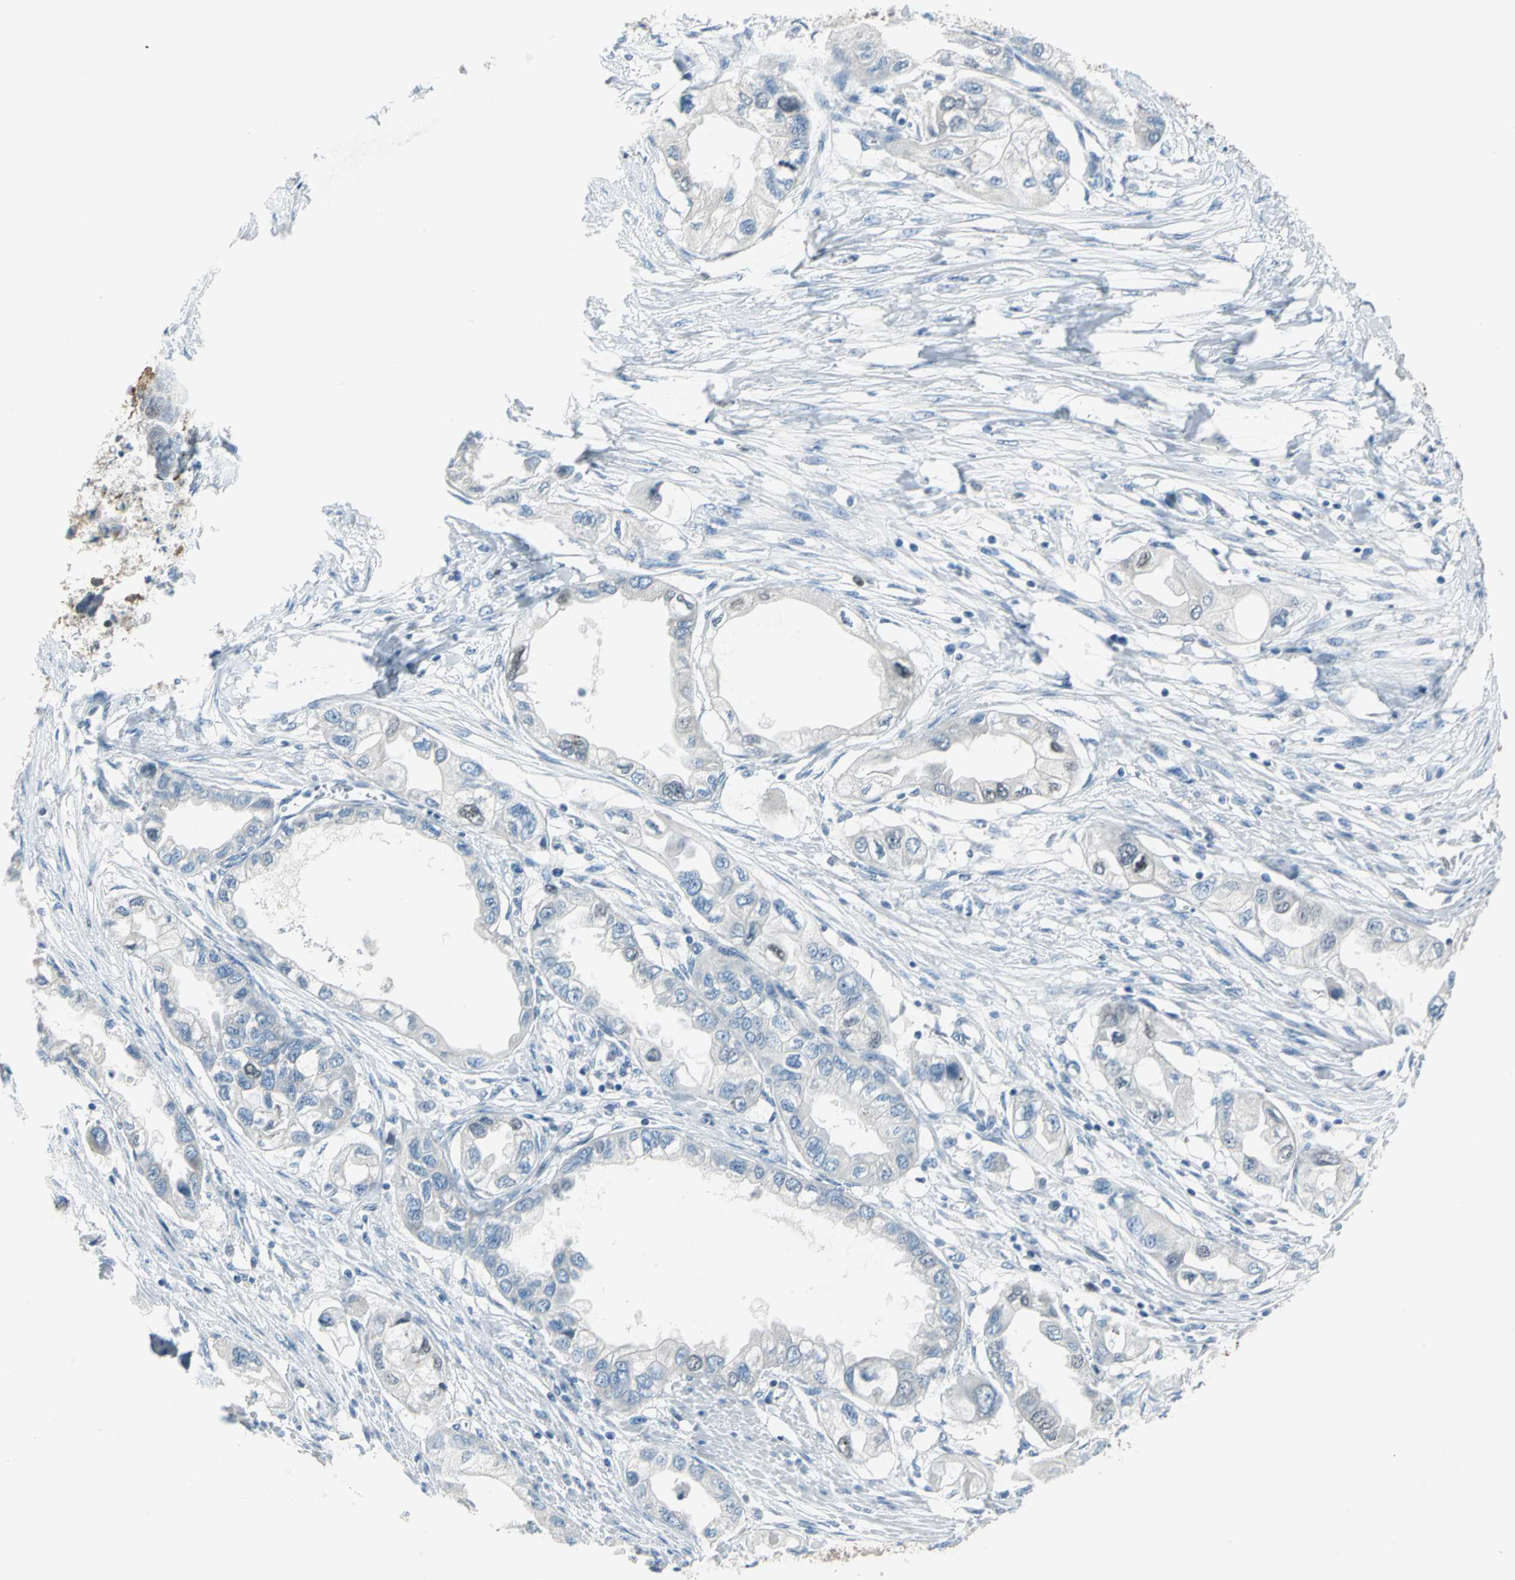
{"staining": {"intensity": "weak", "quantity": "<25%", "location": "cytoplasmic/membranous"}, "tissue": "endometrial cancer", "cell_type": "Tumor cells", "image_type": "cancer", "snomed": [{"axis": "morphology", "description": "Adenocarcinoma, NOS"}, {"axis": "topography", "description": "Endometrium"}], "caption": "Tumor cells are negative for brown protein staining in endometrial cancer (adenocarcinoma).", "gene": "MCM4", "patient": {"sex": "female", "age": 67}}